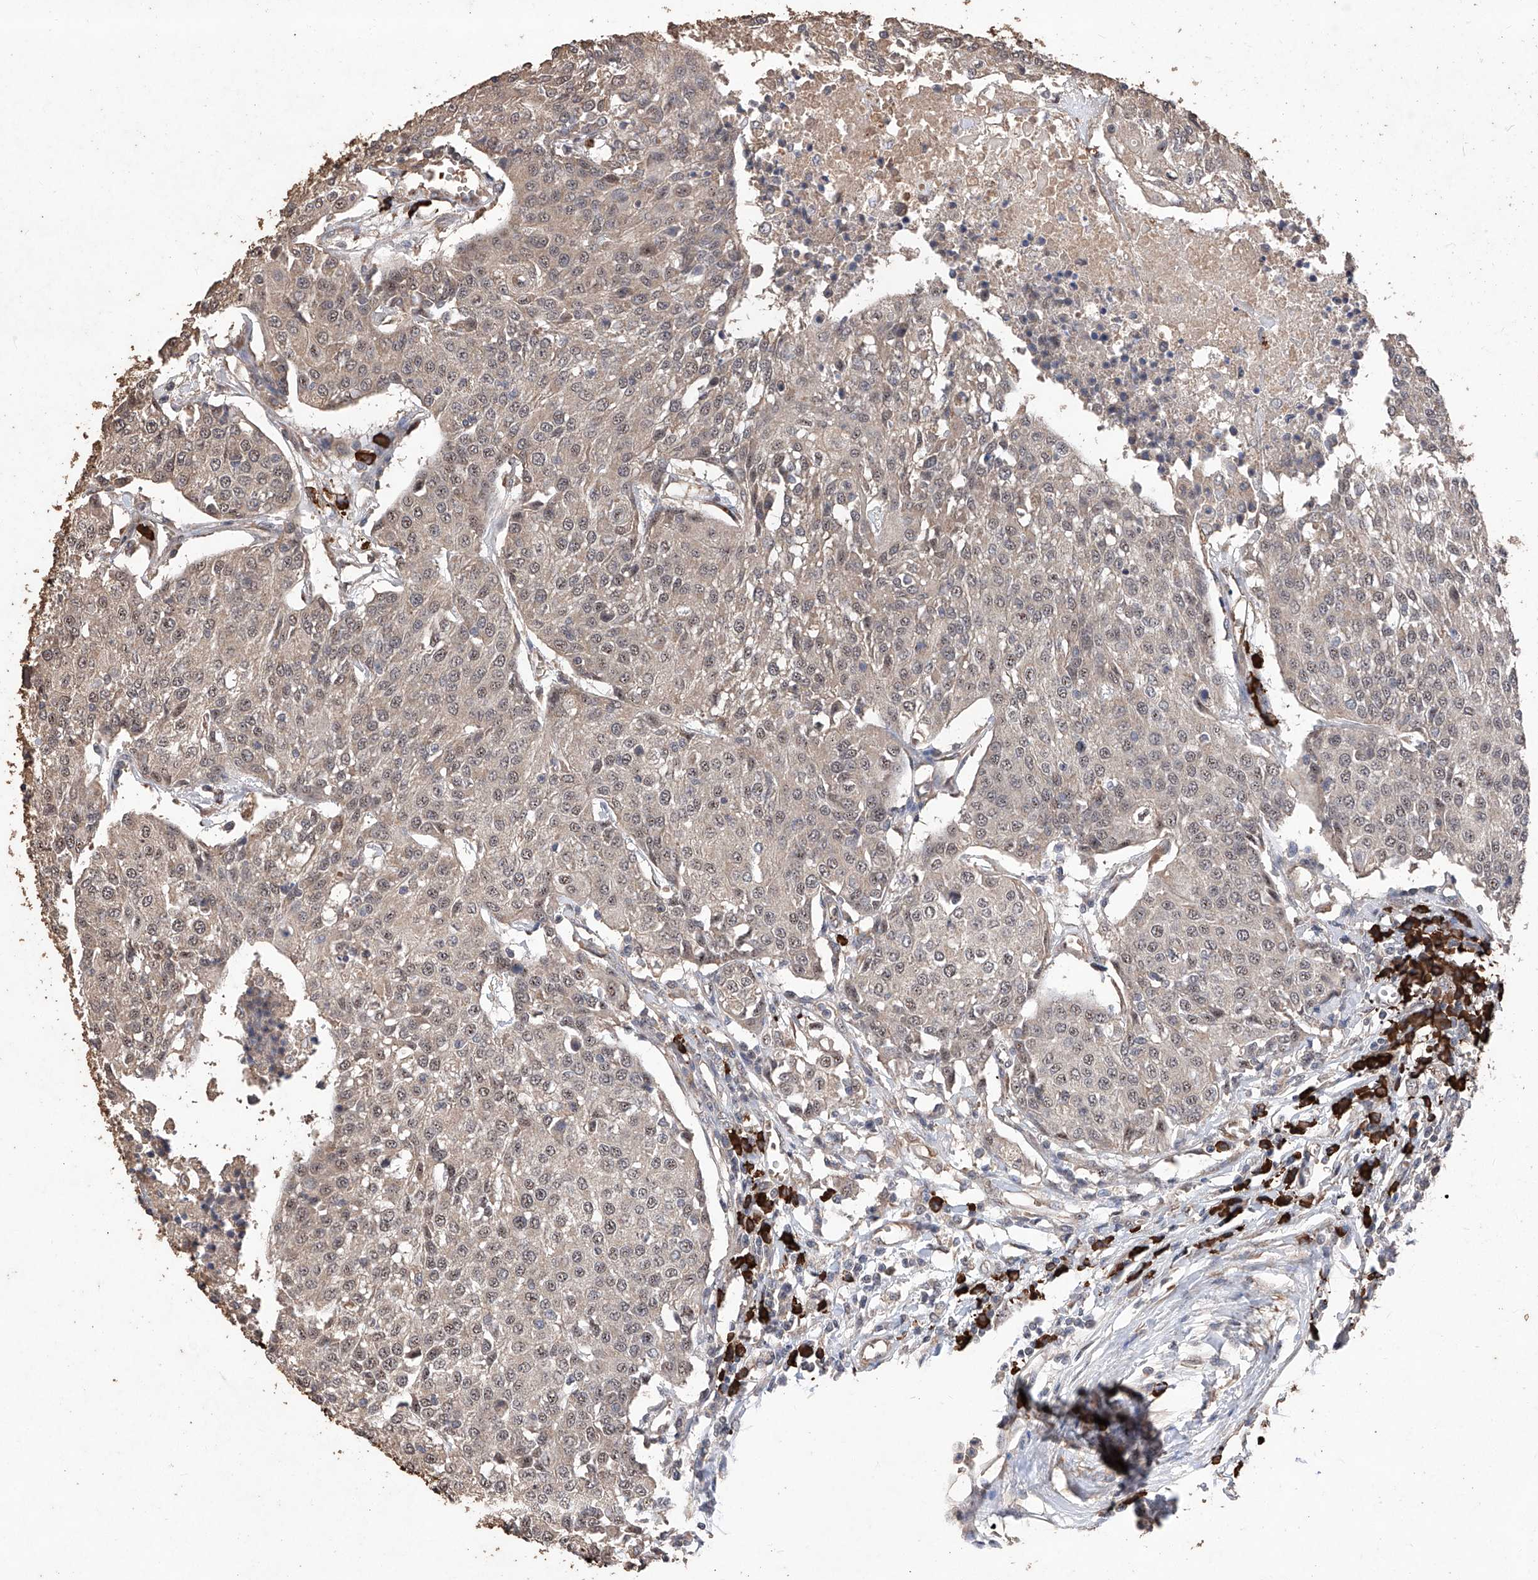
{"staining": {"intensity": "weak", "quantity": ">75%", "location": "cytoplasmic/membranous,nuclear"}, "tissue": "urothelial cancer", "cell_type": "Tumor cells", "image_type": "cancer", "snomed": [{"axis": "morphology", "description": "Urothelial carcinoma, High grade"}, {"axis": "topography", "description": "Urinary bladder"}], "caption": "A photomicrograph of human urothelial cancer stained for a protein exhibits weak cytoplasmic/membranous and nuclear brown staining in tumor cells.", "gene": "EML1", "patient": {"sex": "female", "age": 85}}